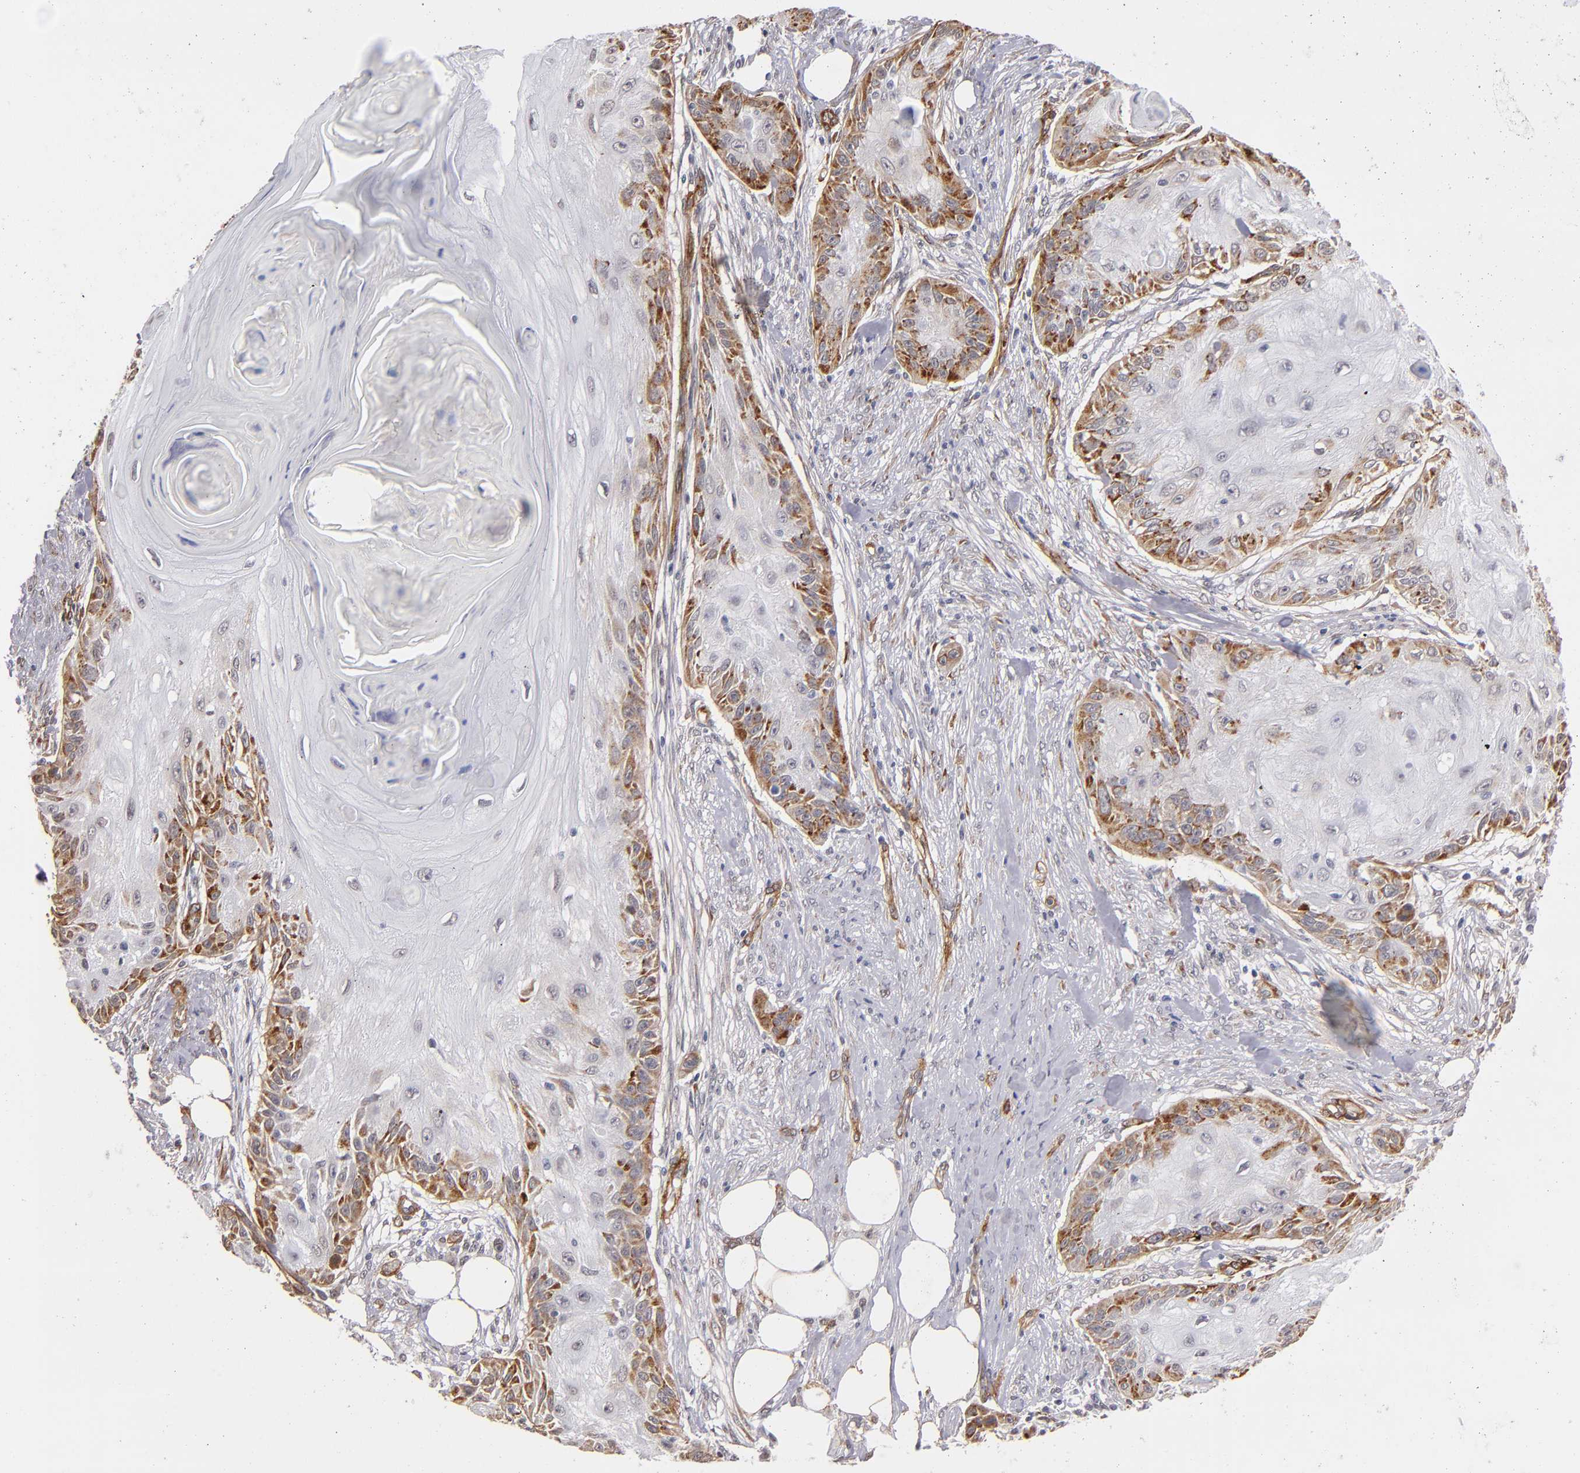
{"staining": {"intensity": "moderate", "quantity": "25%-75%", "location": "cytoplasmic/membranous"}, "tissue": "skin cancer", "cell_type": "Tumor cells", "image_type": "cancer", "snomed": [{"axis": "morphology", "description": "Squamous cell carcinoma, NOS"}, {"axis": "topography", "description": "Skin"}], "caption": "Brown immunohistochemical staining in skin cancer (squamous cell carcinoma) displays moderate cytoplasmic/membranous positivity in approximately 25%-75% of tumor cells. Immunohistochemistry (ihc) stains the protein in brown and the nuclei are stained blue.", "gene": "LAMC1", "patient": {"sex": "female", "age": 88}}